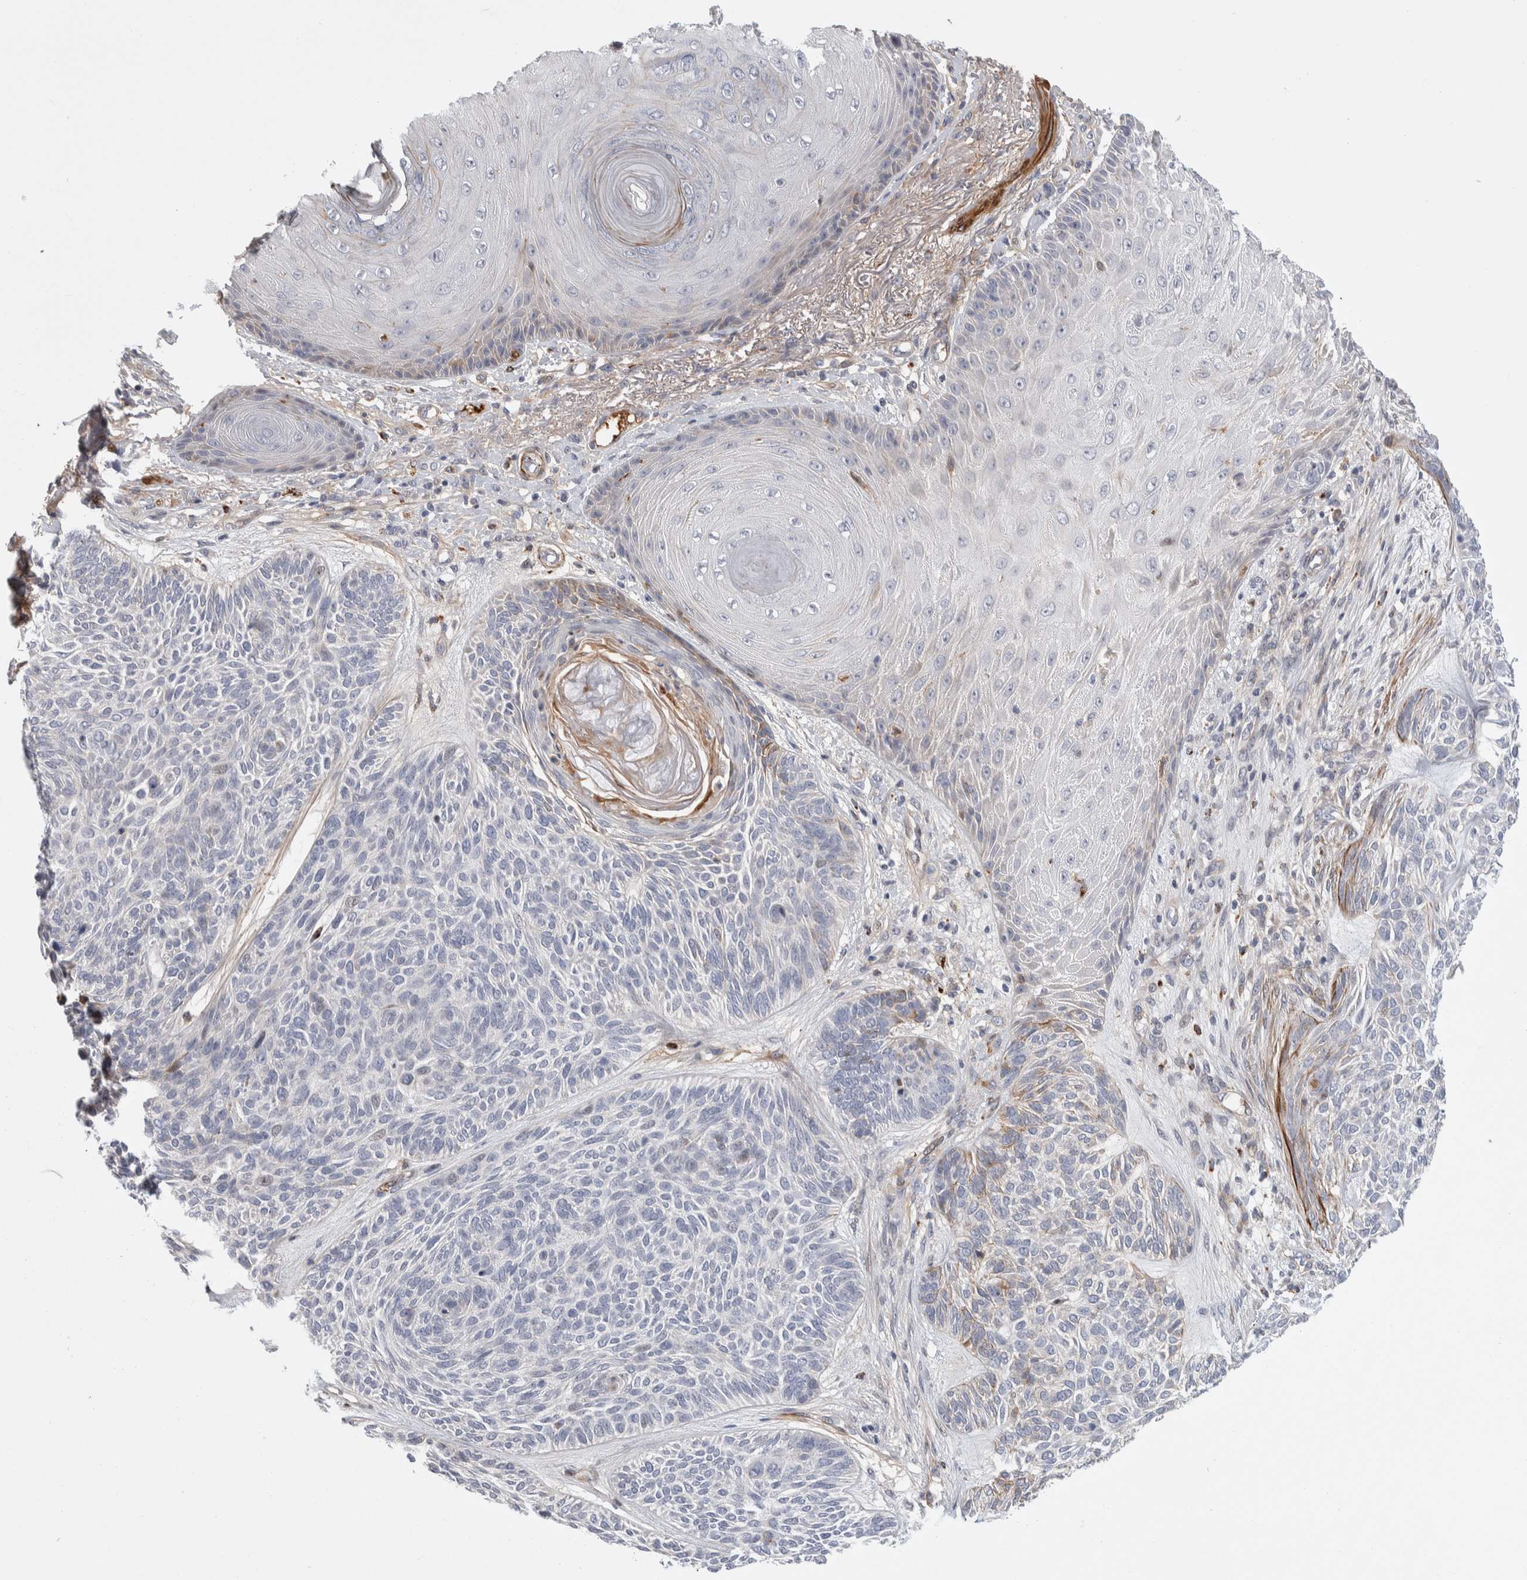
{"staining": {"intensity": "moderate", "quantity": "<25%", "location": "cytoplasmic/membranous"}, "tissue": "skin cancer", "cell_type": "Tumor cells", "image_type": "cancer", "snomed": [{"axis": "morphology", "description": "Basal cell carcinoma"}, {"axis": "topography", "description": "Skin"}], "caption": "Approximately <25% of tumor cells in skin cancer reveal moderate cytoplasmic/membranous protein positivity as visualized by brown immunohistochemical staining.", "gene": "PSMG3", "patient": {"sex": "male", "age": 55}}